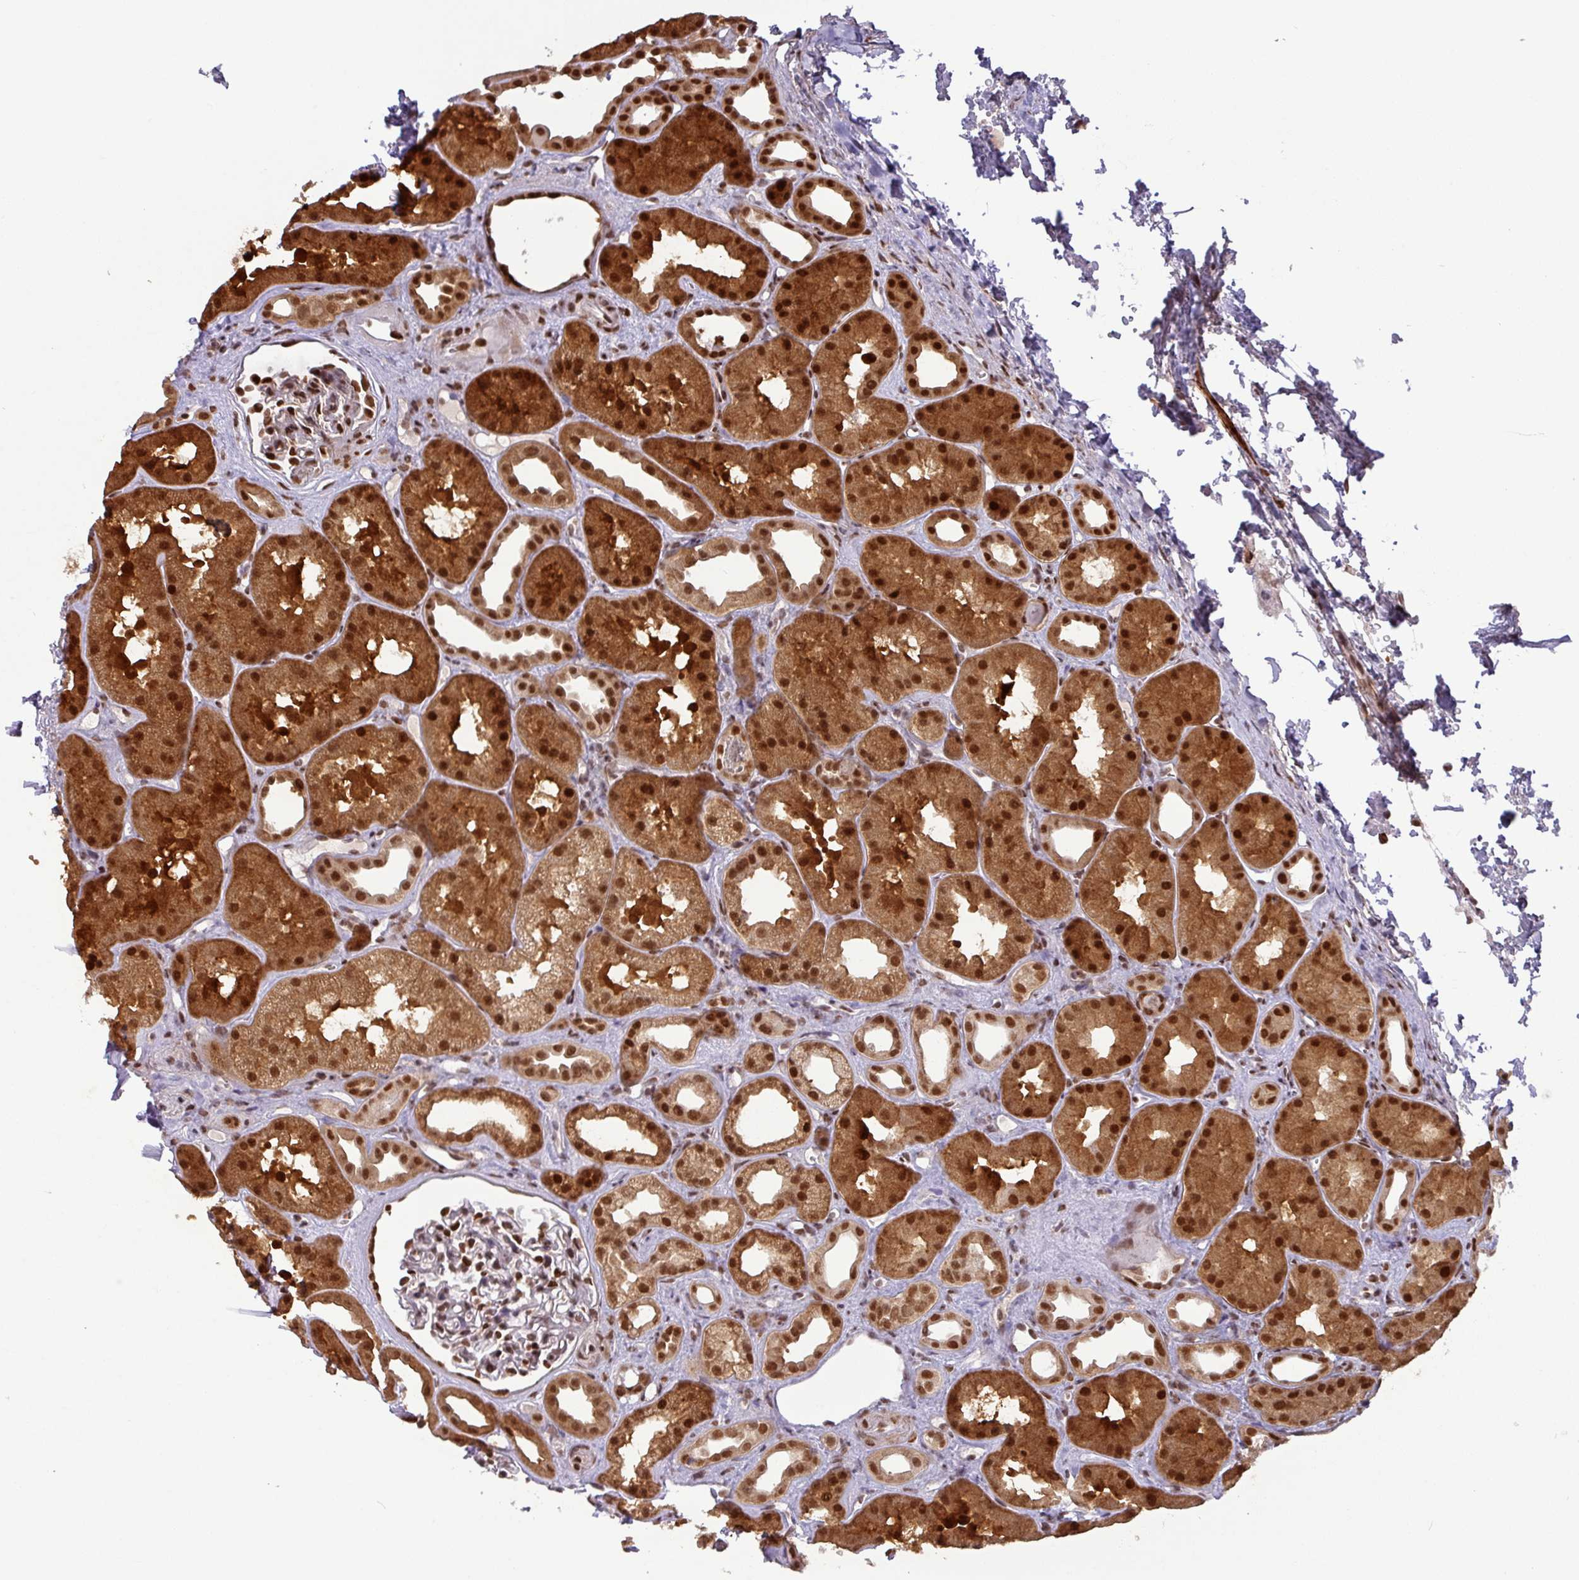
{"staining": {"intensity": "strong", "quantity": ">75%", "location": "nuclear"}, "tissue": "kidney", "cell_type": "Cells in glomeruli", "image_type": "normal", "snomed": [{"axis": "morphology", "description": "Normal tissue, NOS"}, {"axis": "topography", "description": "Kidney"}], "caption": "A high-resolution image shows IHC staining of unremarkable kidney, which shows strong nuclear expression in approximately >75% of cells in glomeruli. (DAB IHC, brown staining for protein, blue staining for nuclei).", "gene": "SRSF2", "patient": {"sex": "male", "age": 61}}